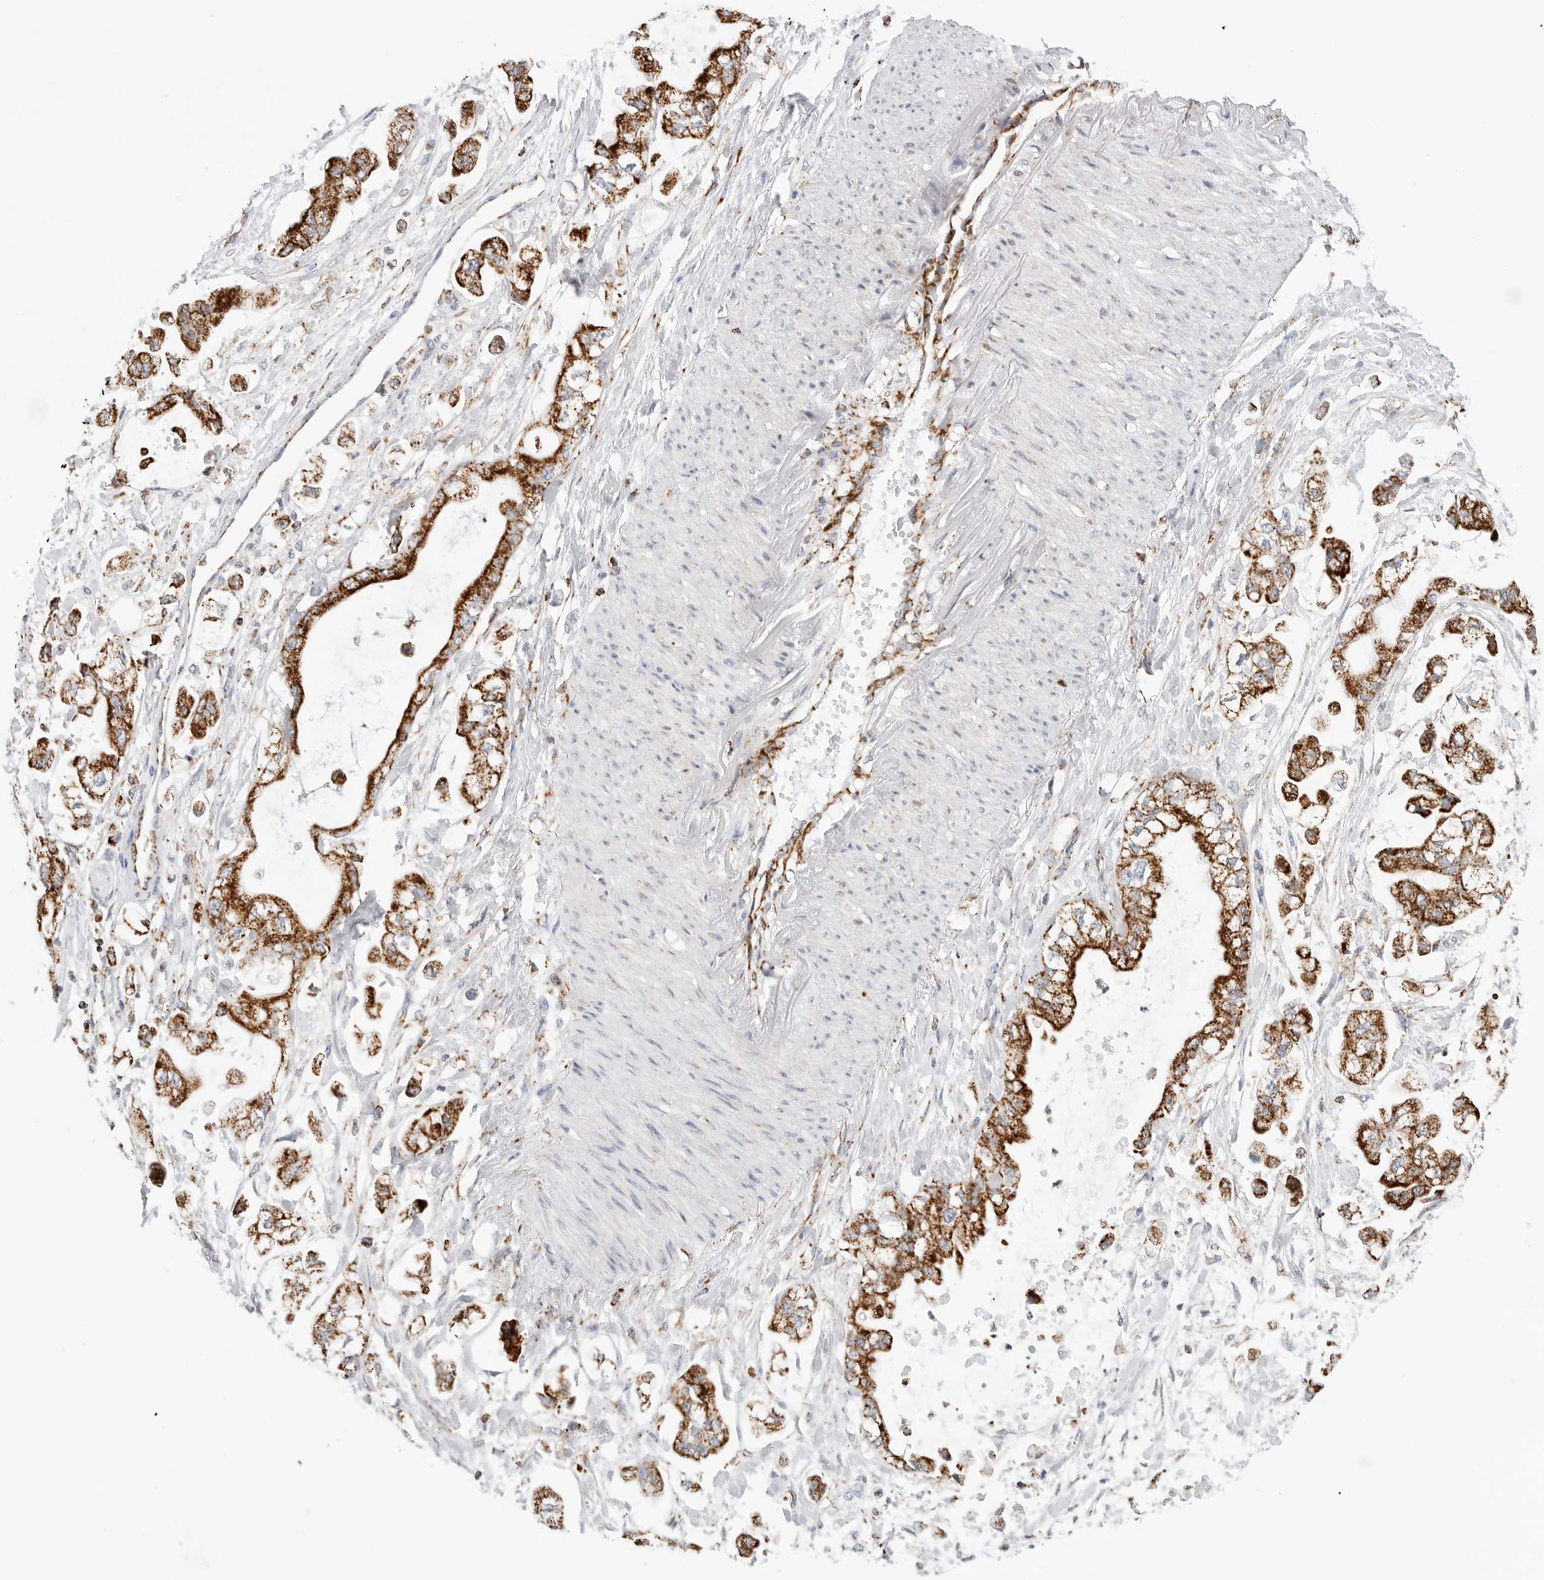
{"staining": {"intensity": "strong", "quantity": ">75%", "location": "cytoplasmic/membranous"}, "tissue": "stomach cancer", "cell_type": "Tumor cells", "image_type": "cancer", "snomed": [{"axis": "morphology", "description": "Normal tissue, NOS"}, {"axis": "morphology", "description": "Adenocarcinoma, NOS"}, {"axis": "topography", "description": "Stomach"}], "caption": "Immunohistochemical staining of adenocarcinoma (stomach) displays strong cytoplasmic/membranous protein expression in approximately >75% of tumor cells.", "gene": "ATP5IF1", "patient": {"sex": "male", "age": 62}}